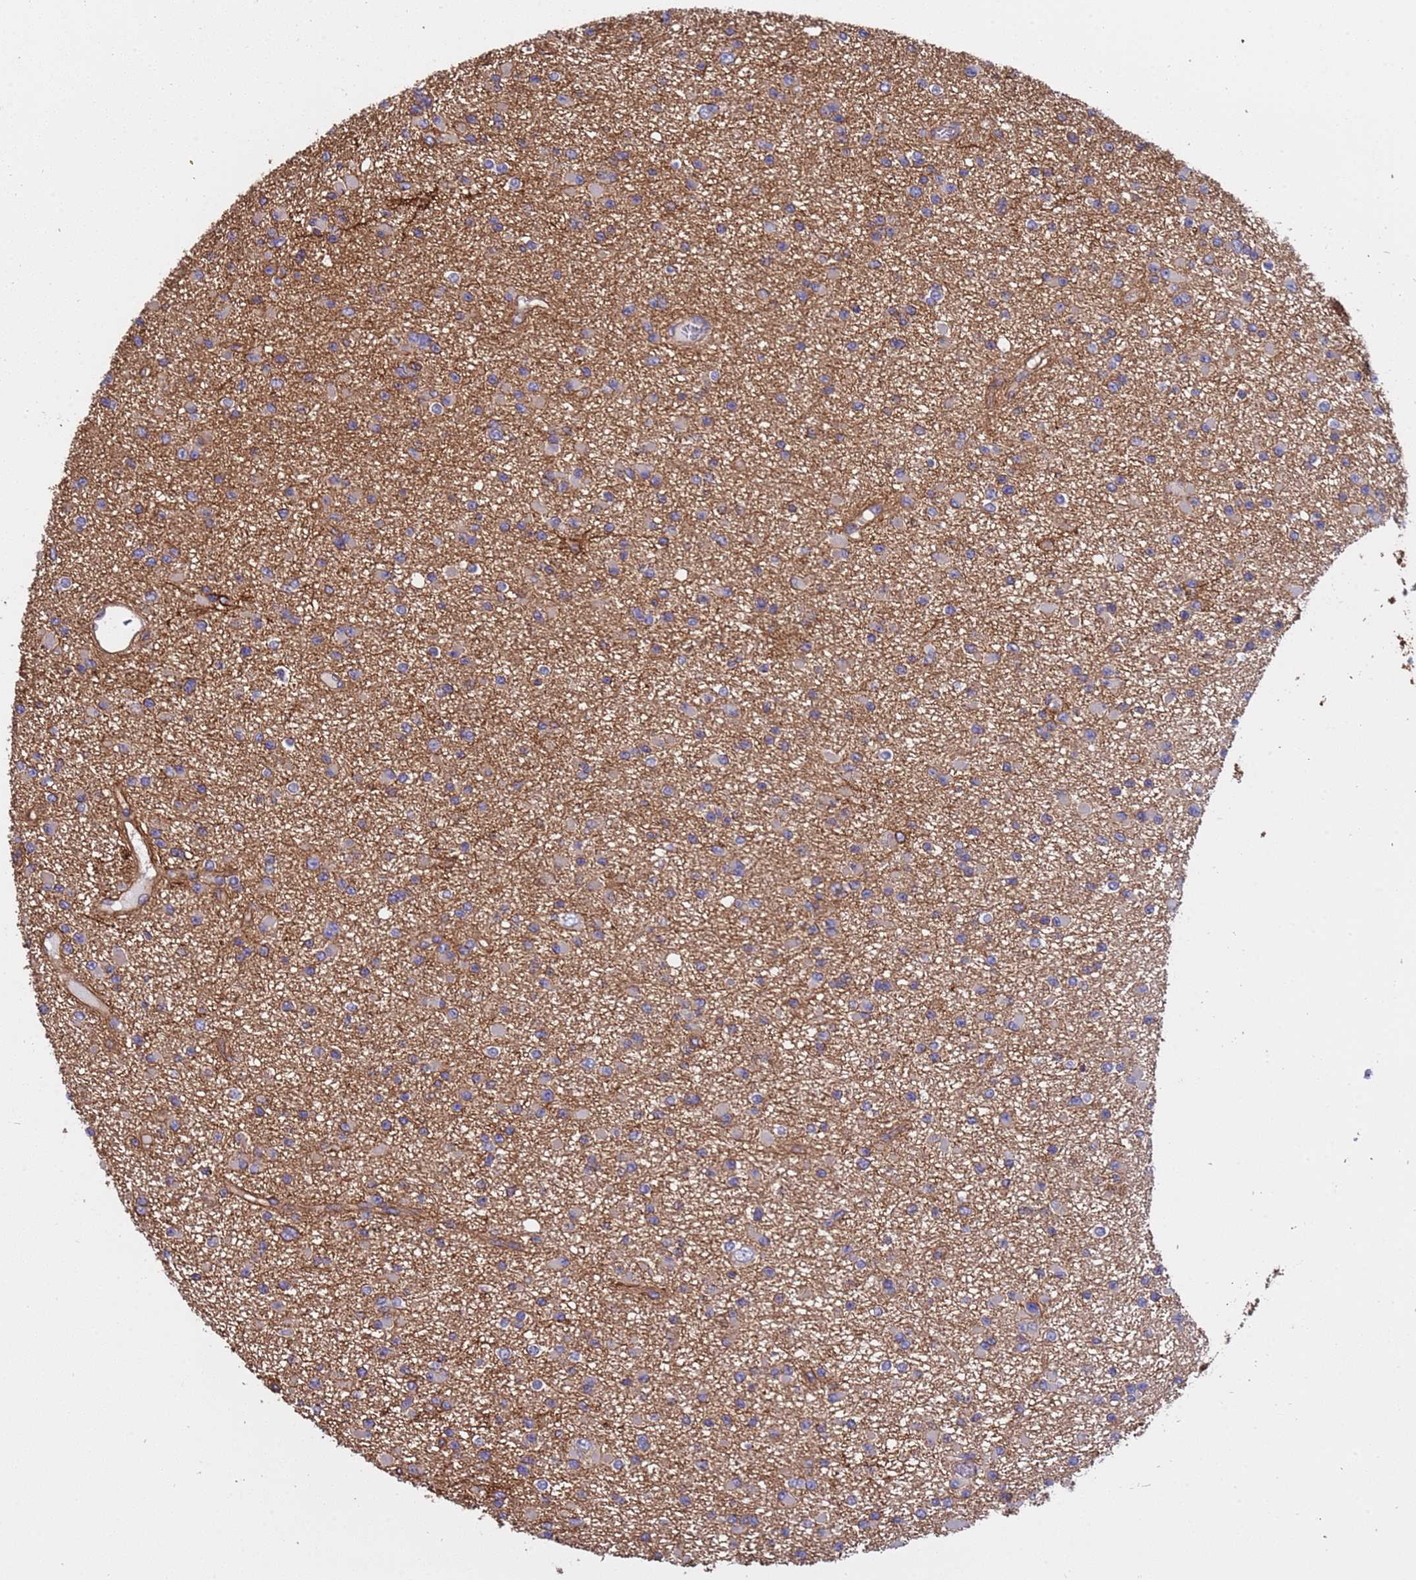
{"staining": {"intensity": "weak", "quantity": "25%-75%", "location": "cytoplasmic/membranous"}, "tissue": "glioma", "cell_type": "Tumor cells", "image_type": "cancer", "snomed": [{"axis": "morphology", "description": "Glioma, malignant, Low grade"}, {"axis": "topography", "description": "Brain"}], "caption": "Weak cytoplasmic/membranous protein staining is present in approximately 25%-75% of tumor cells in low-grade glioma (malignant).", "gene": "ZNF248", "patient": {"sex": "female", "age": 22}}